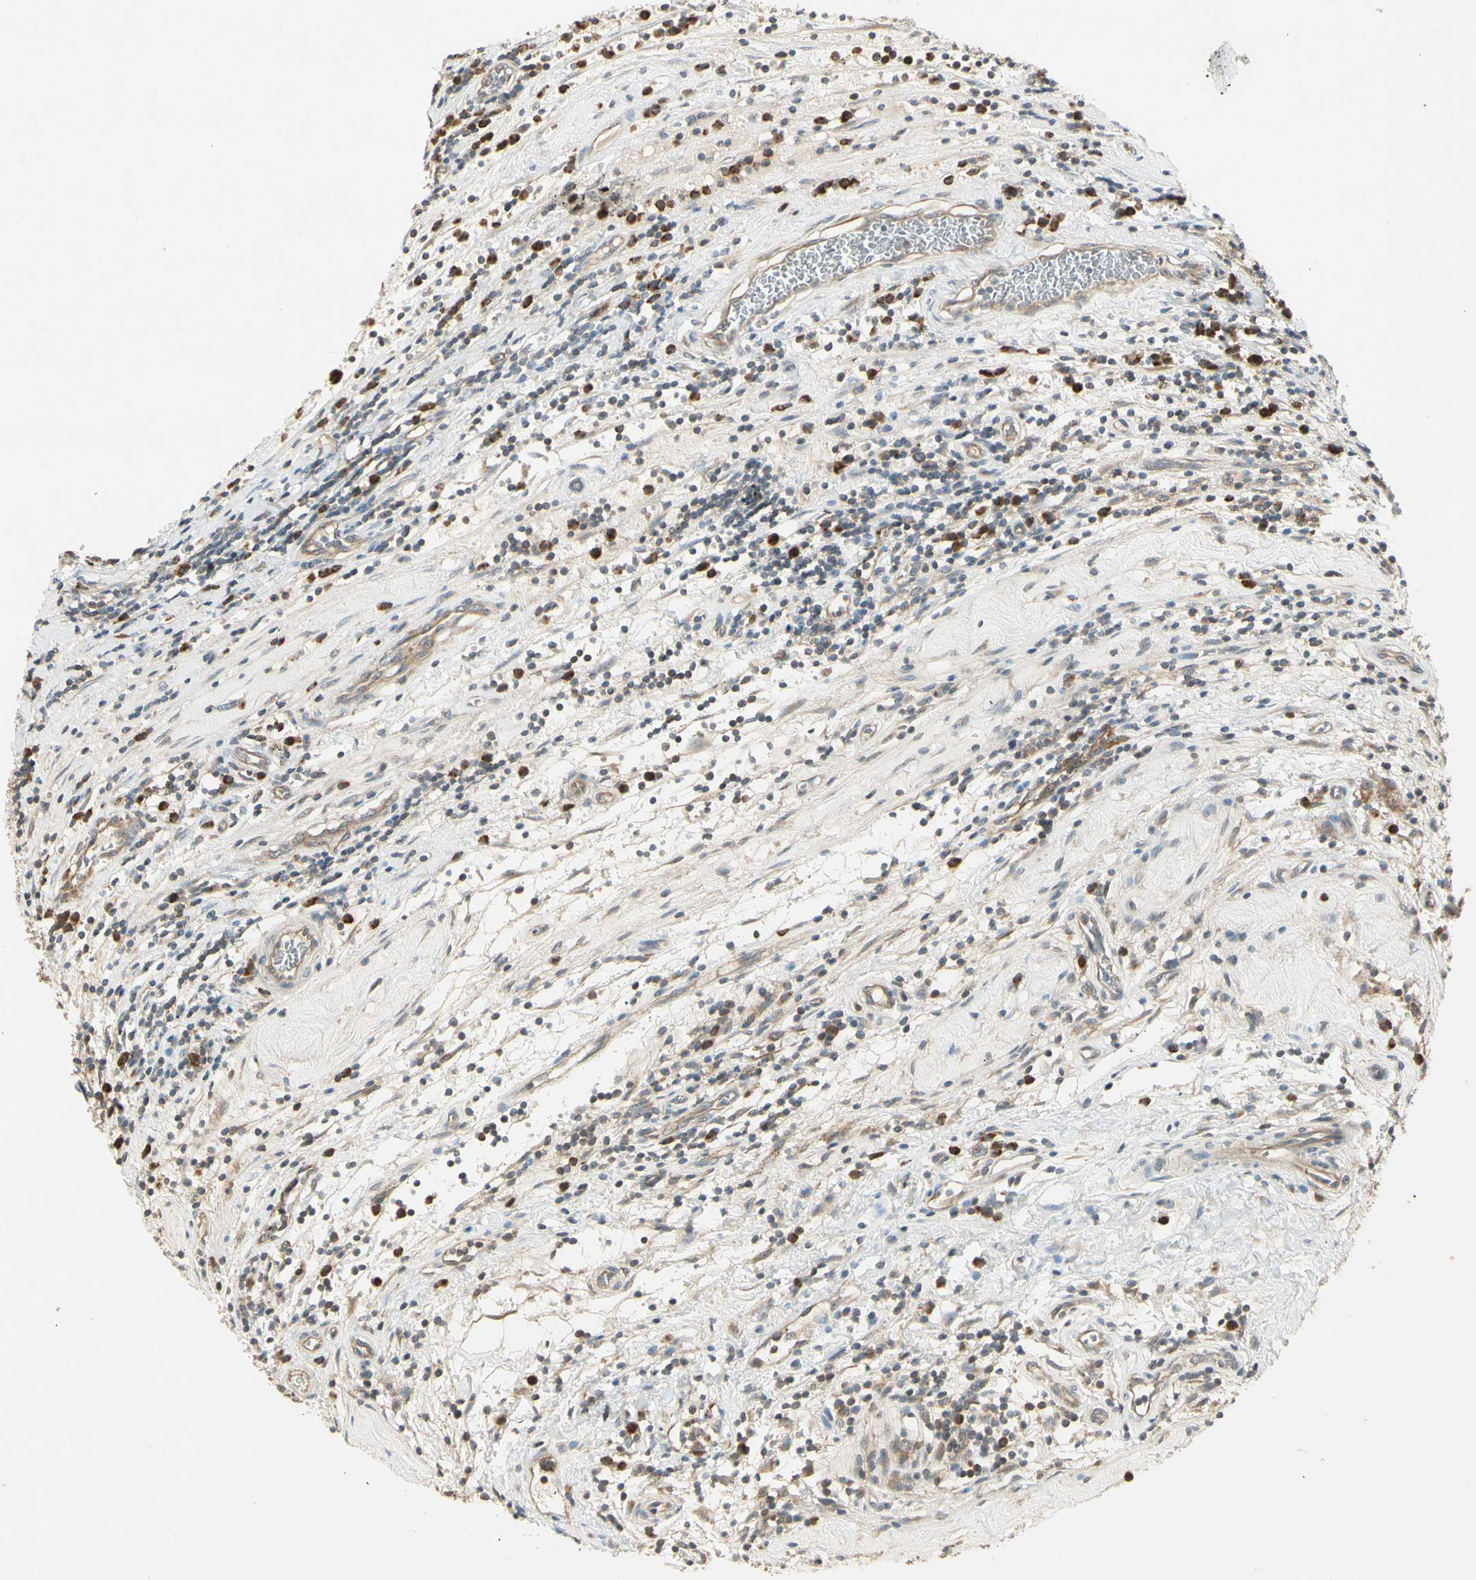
{"staining": {"intensity": "strong", "quantity": "<25%", "location": "cytoplasmic/membranous"}, "tissue": "testis cancer", "cell_type": "Tumor cells", "image_type": "cancer", "snomed": [{"axis": "morphology", "description": "Seminoma, NOS"}, {"axis": "topography", "description": "Testis"}], "caption": "The image demonstrates a brown stain indicating the presence of a protein in the cytoplasmic/membranous of tumor cells in testis seminoma.", "gene": "IPO5", "patient": {"sex": "male", "age": 43}}